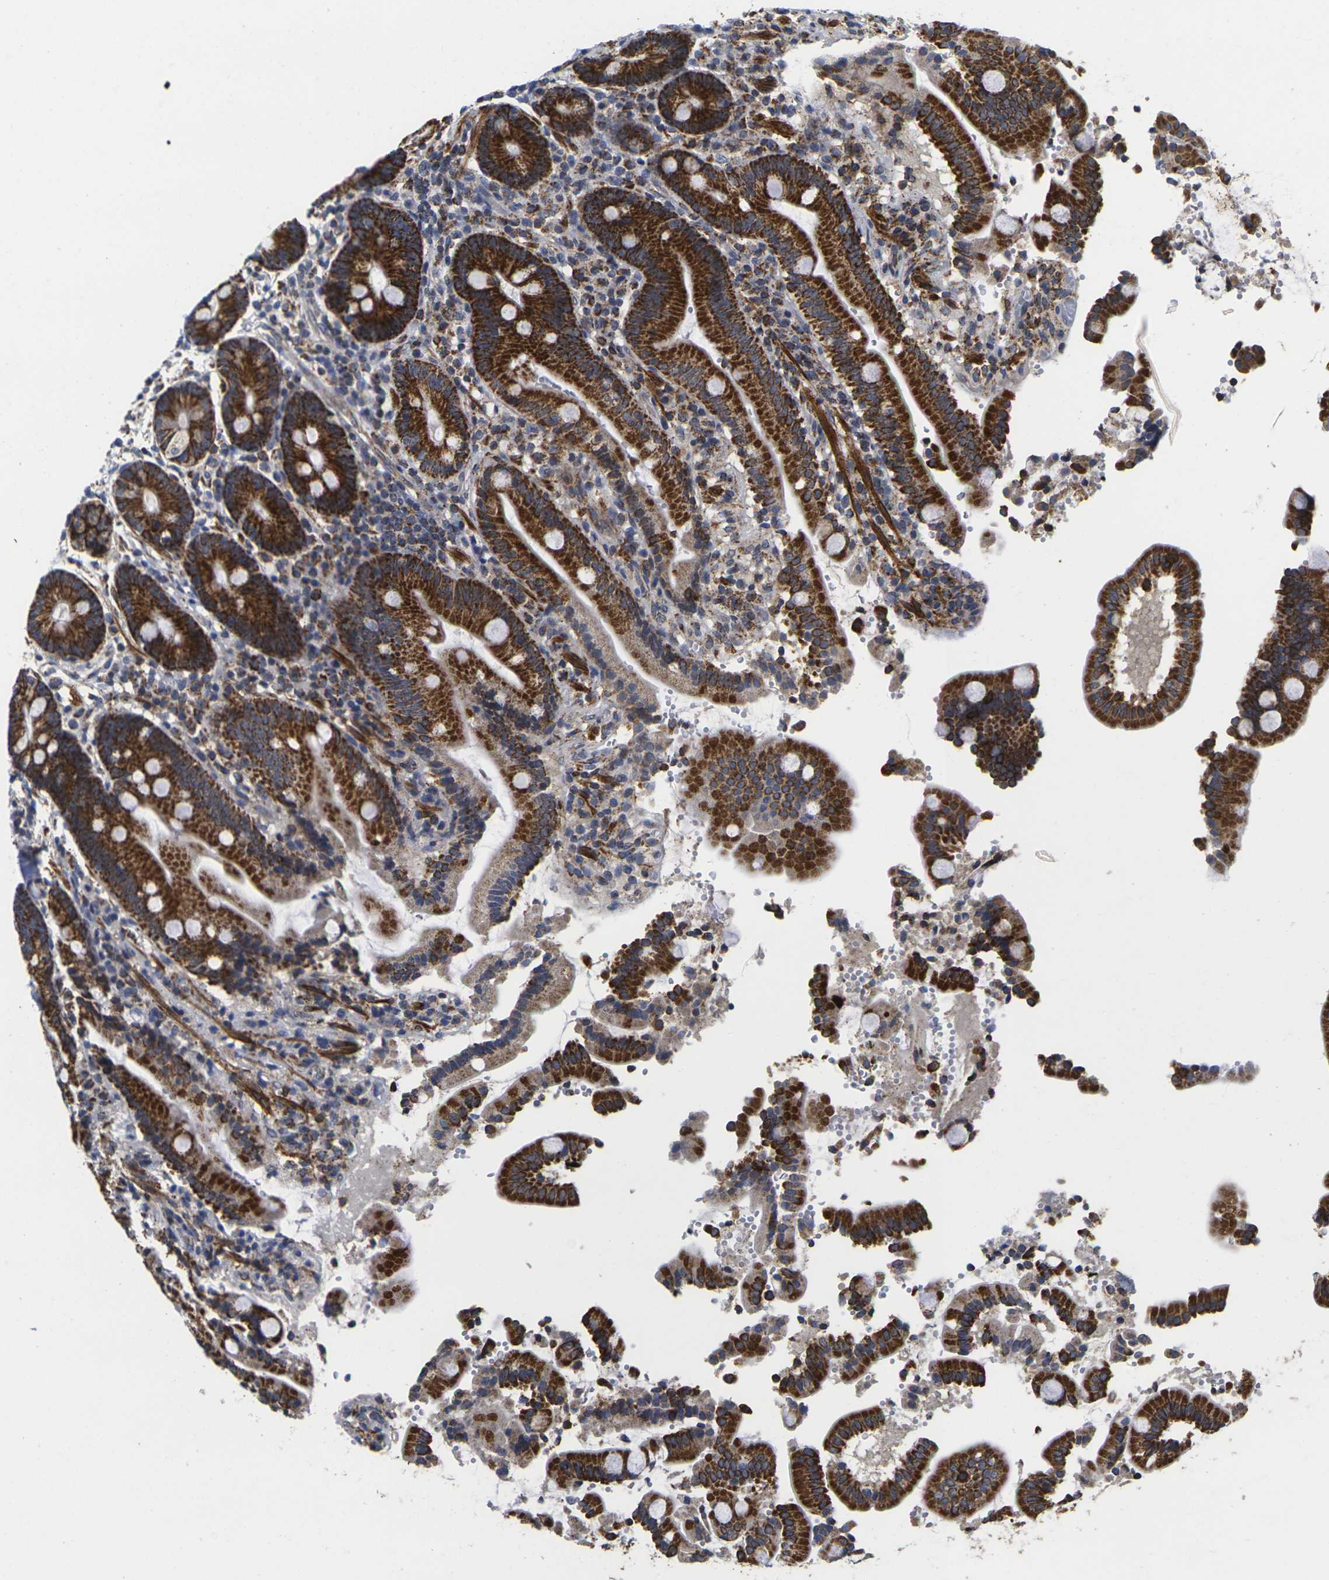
{"staining": {"intensity": "strong", "quantity": ">75%", "location": "cytoplasmic/membranous"}, "tissue": "duodenum", "cell_type": "Glandular cells", "image_type": "normal", "snomed": [{"axis": "morphology", "description": "Normal tissue, NOS"}, {"axis": "topography", "description": "Small intestine, NOS"}], "caption": "Immunohistochemical staining of normal duodenum reveals strong cytoplasmic/membranous protein staining in about >75% of glandular cells.", "gene": "P2RY11", "patient": {"sex": "female", "age": 71}}